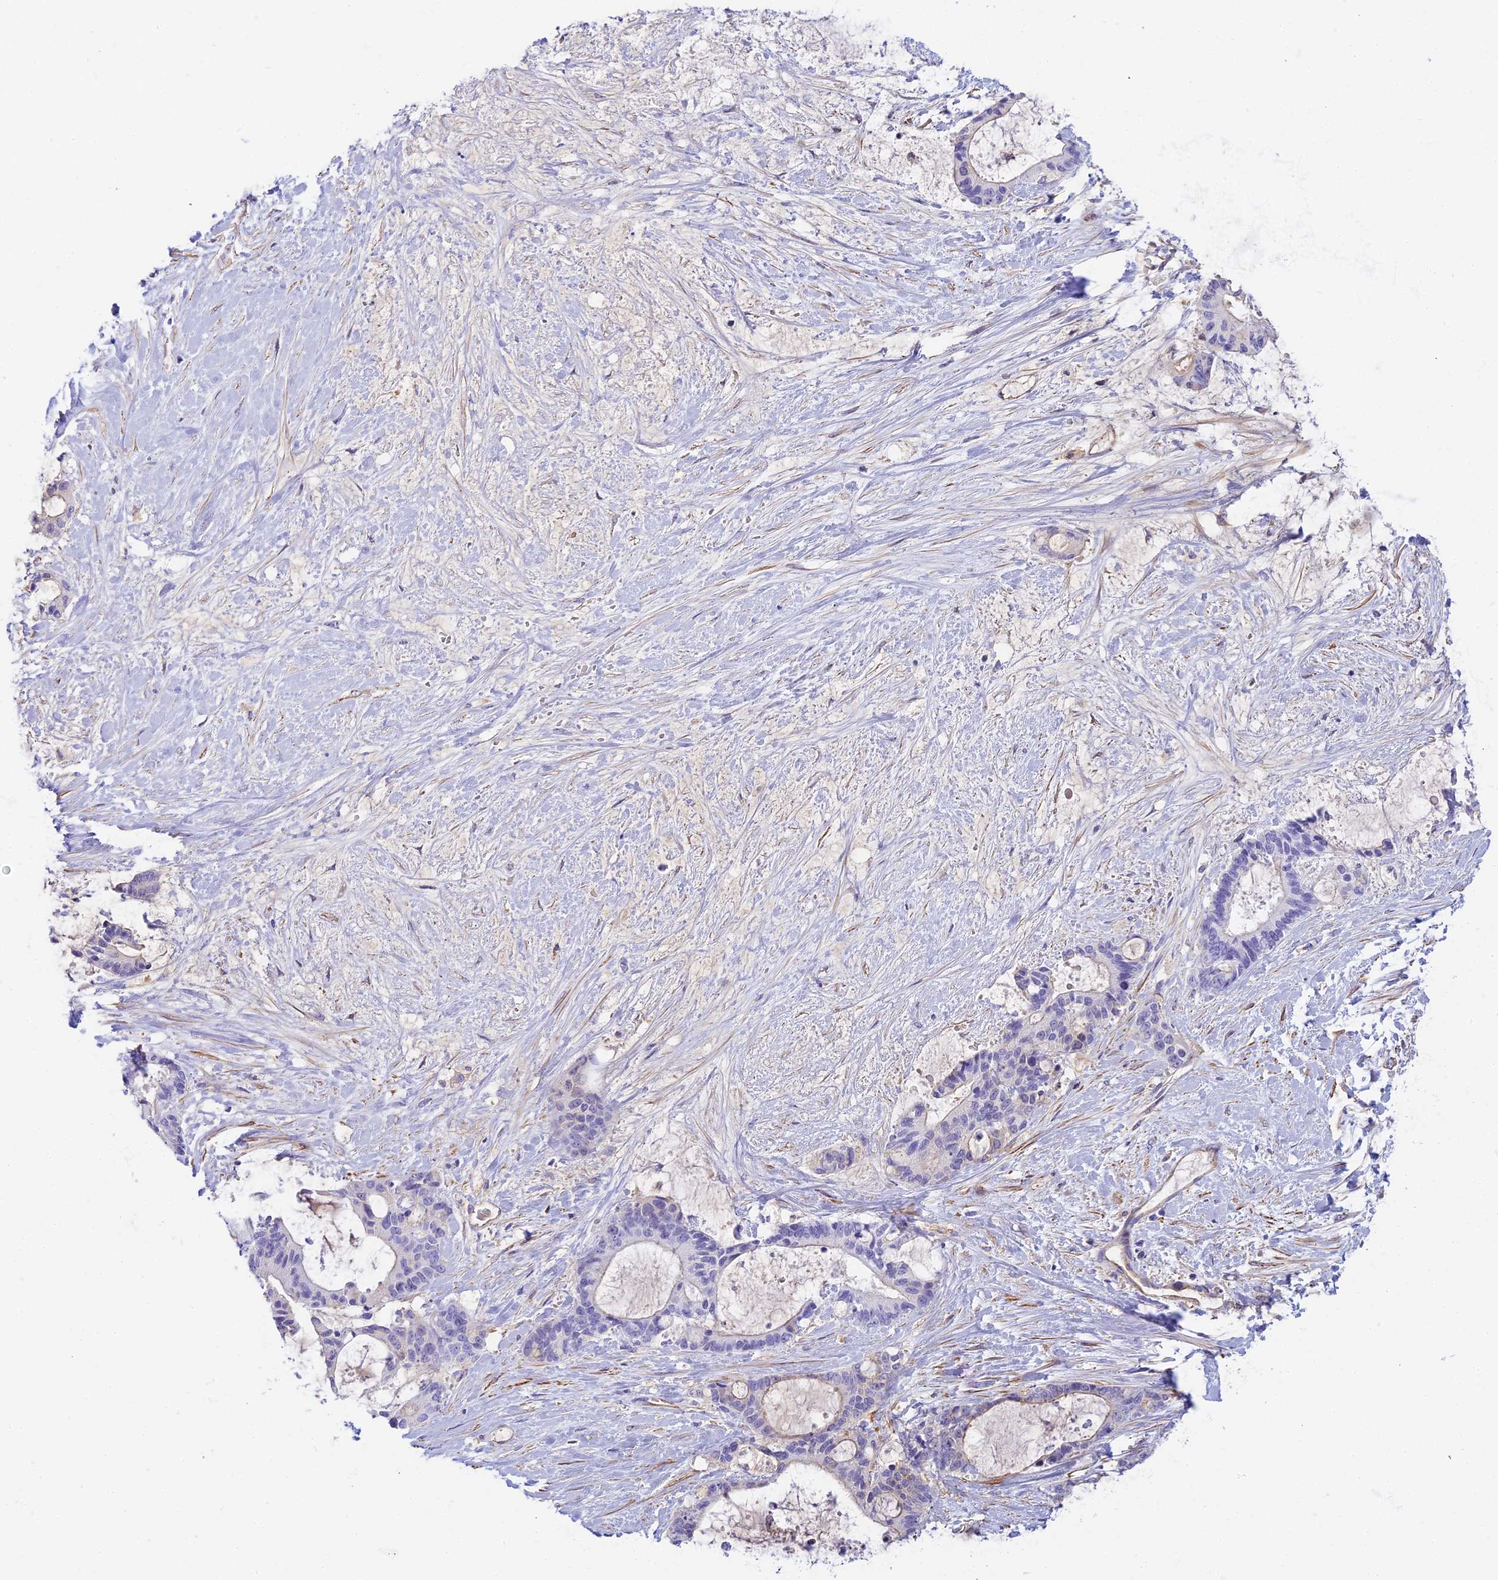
{"staining": {"intensity": "negative", "quantity": "none", "location": "none"}, "tissue": "liver cancer", "cell_type": "Tumor cells", "image_type": "cancer", "snomed": [{"axis": "morphology", "description": "Normal tissue, NOS"}, {"axis": "morphology", "description": "Cholangiocarcinoma"}, {"axis": "topography", "description": "Liver"}, {"axis": "topography", "description": "Peripheral nerve tissue"}], "caption": "Cholangiocarcinoma (liver) was stained to show a protein in brown. There is no significant positivity in tumor cells.", "gene": "HOMER3", "patient": {"sex": "female", "age": 73}}